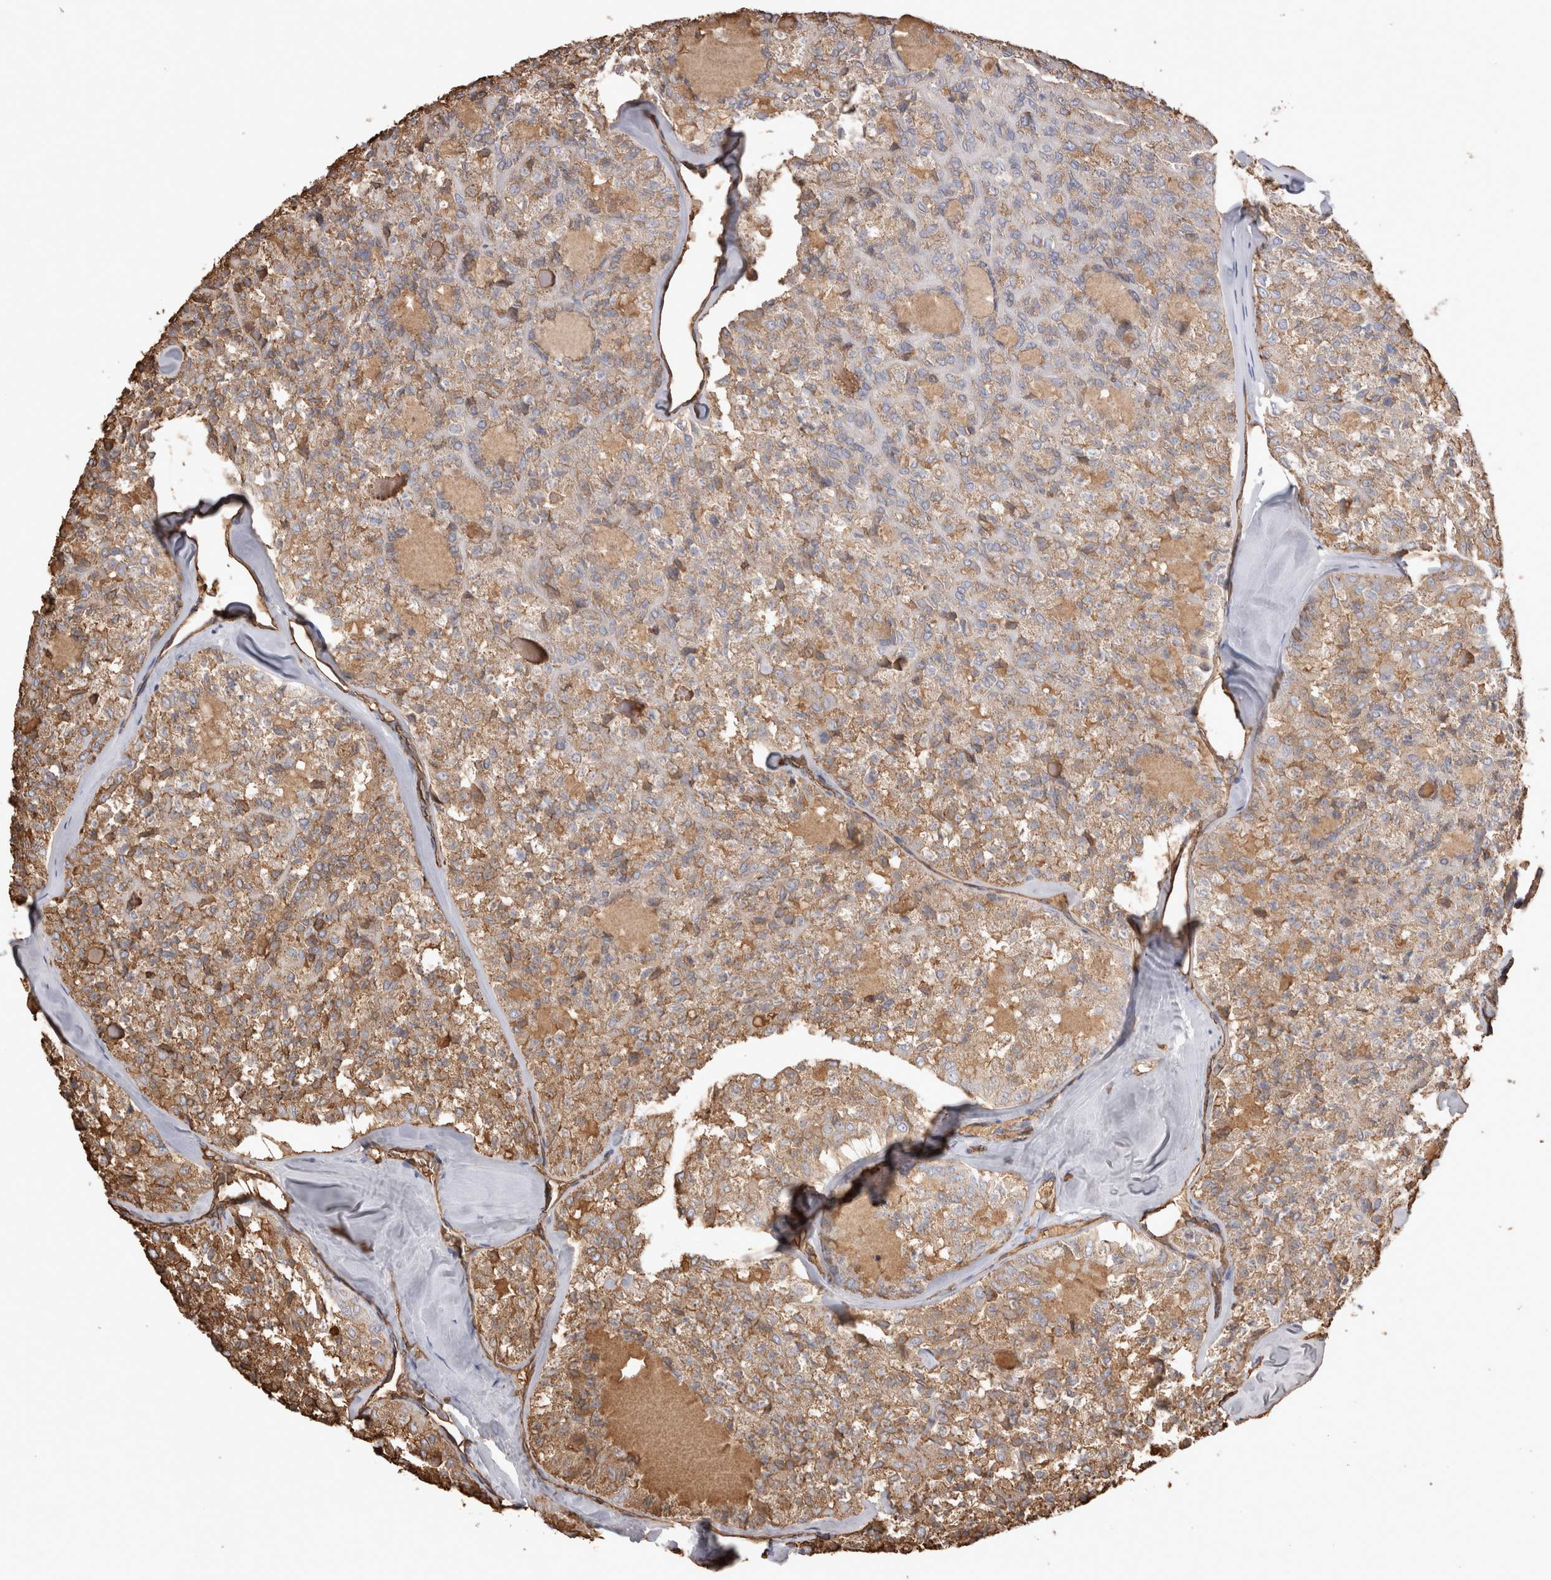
{"staining": {"intensity": "moderate", "quantity": "25%-75%", "location": "cytoplasmic/membranous"}, "tissue": "thyroid cancer", "cell_type": "Tumor cells", "image_type": "cancer", "snomed": [{"axis": "morphology", "description": "Follicular adenoma carcinoma, NOS"}, {"axis": "topography", "description": "Thyroid gland"}], "caption": "Protein staining of thyroid cancer (follicular adenoma carcinoma) tissue exhibits moderate cytoplasmic/membranous expression in about 25%-75% of tumor cells. The staining was performed using DAB (3,3'-diaminobenzidine) to visualize the protein expression in brown, while the nuclei were stained in blue with hematoxylin (Magnification: 20x).", "gene": "IL17RC", "patient": {"sex": "male", "age": 75}}